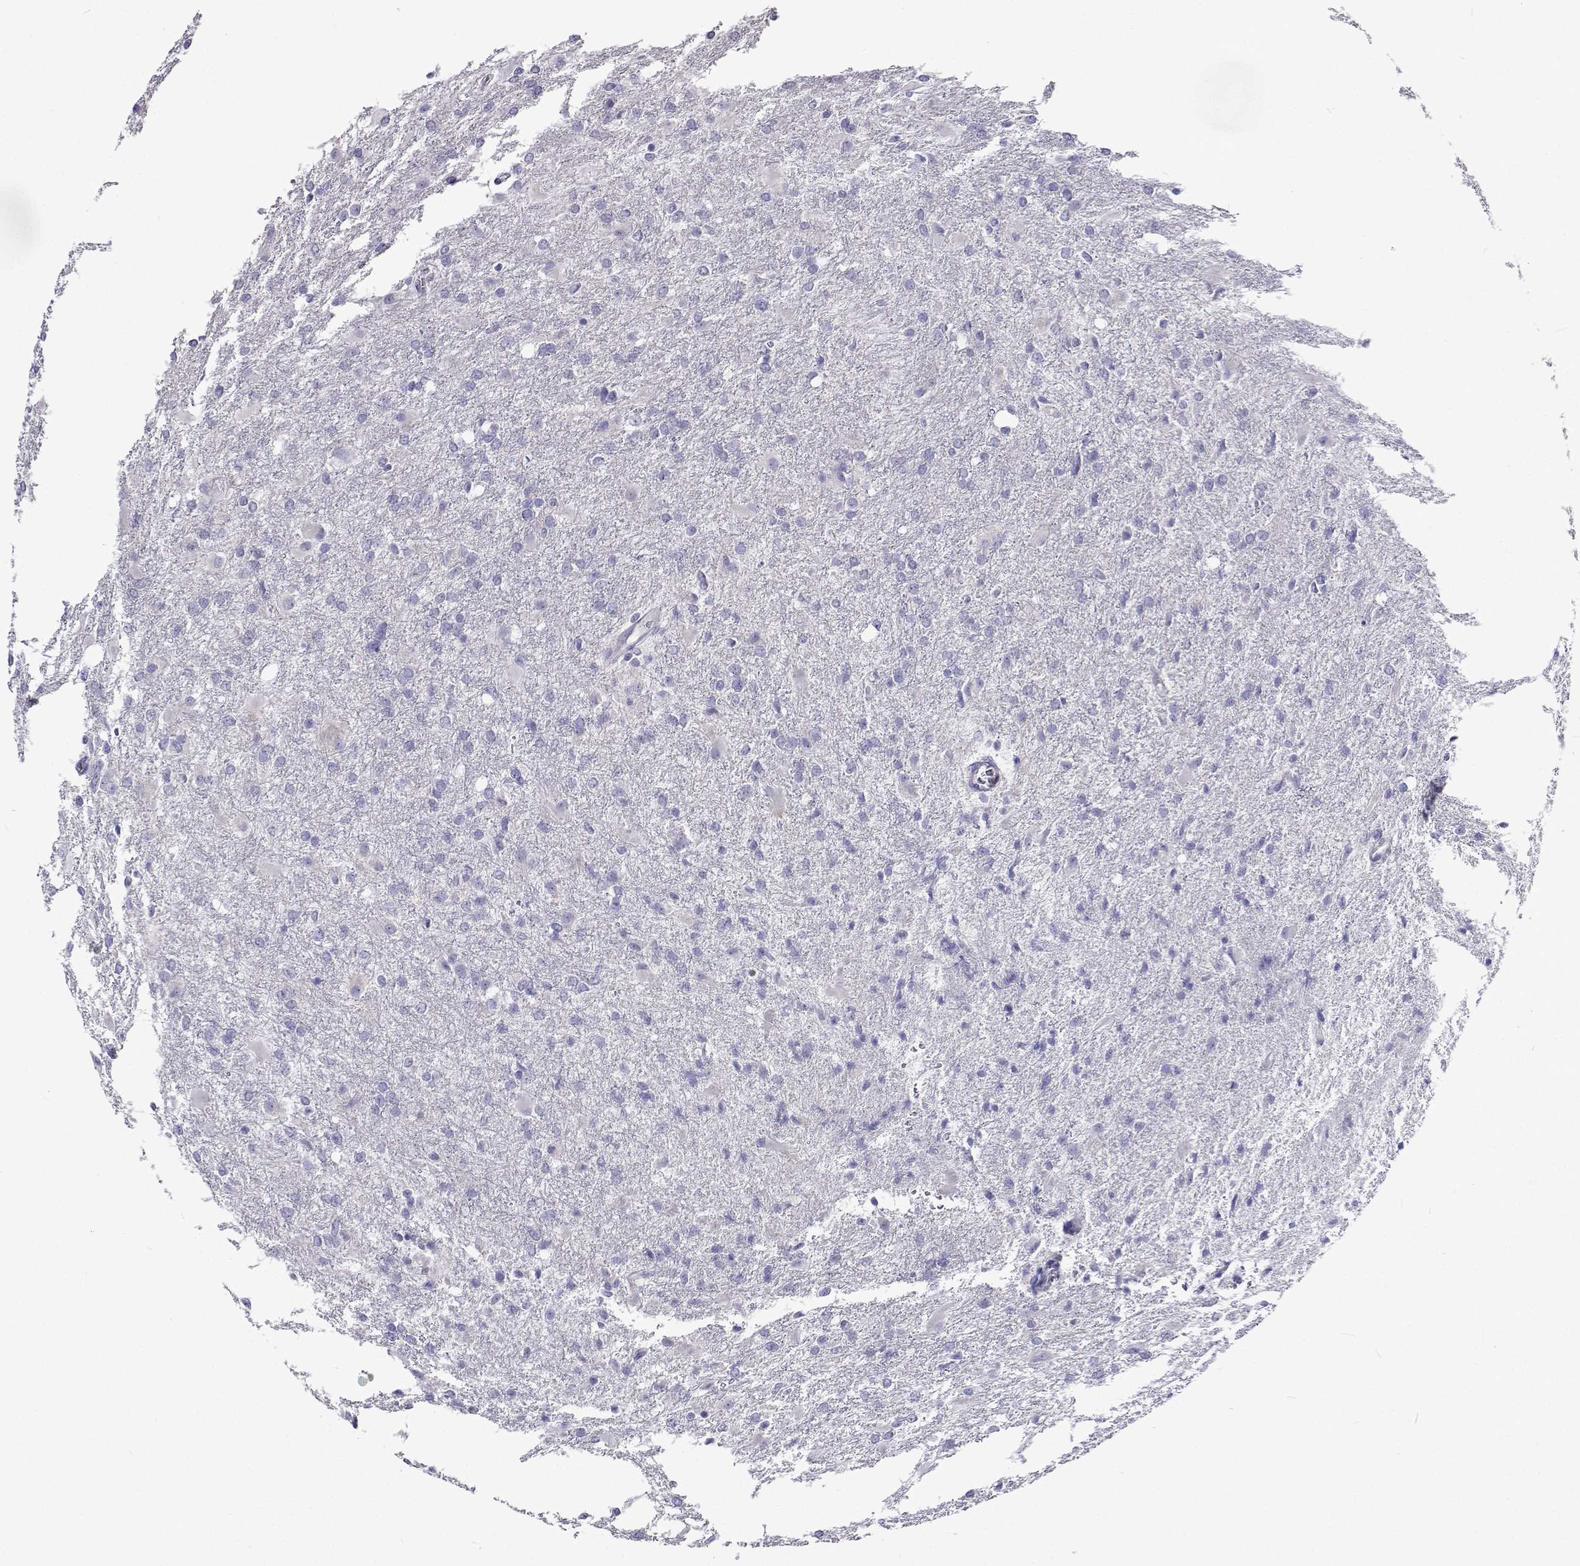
{"staining": {"intensity": "negative", "quantity": "none", "location": "none"}, "tissue": "glioma", "cell_type": "Tumor cells", "image_type": "cancer", "snomed": [{"axis": "morphology", "description": "Glioma, malignant, High grade"}, {"axis": "topography", "description": "Brain"}], "caption": "This is an IHC image of human glioma. There is no staining in tumor cells.", "gene": "LHFPL7", "patient": {"sex": "male", "age": 68}}